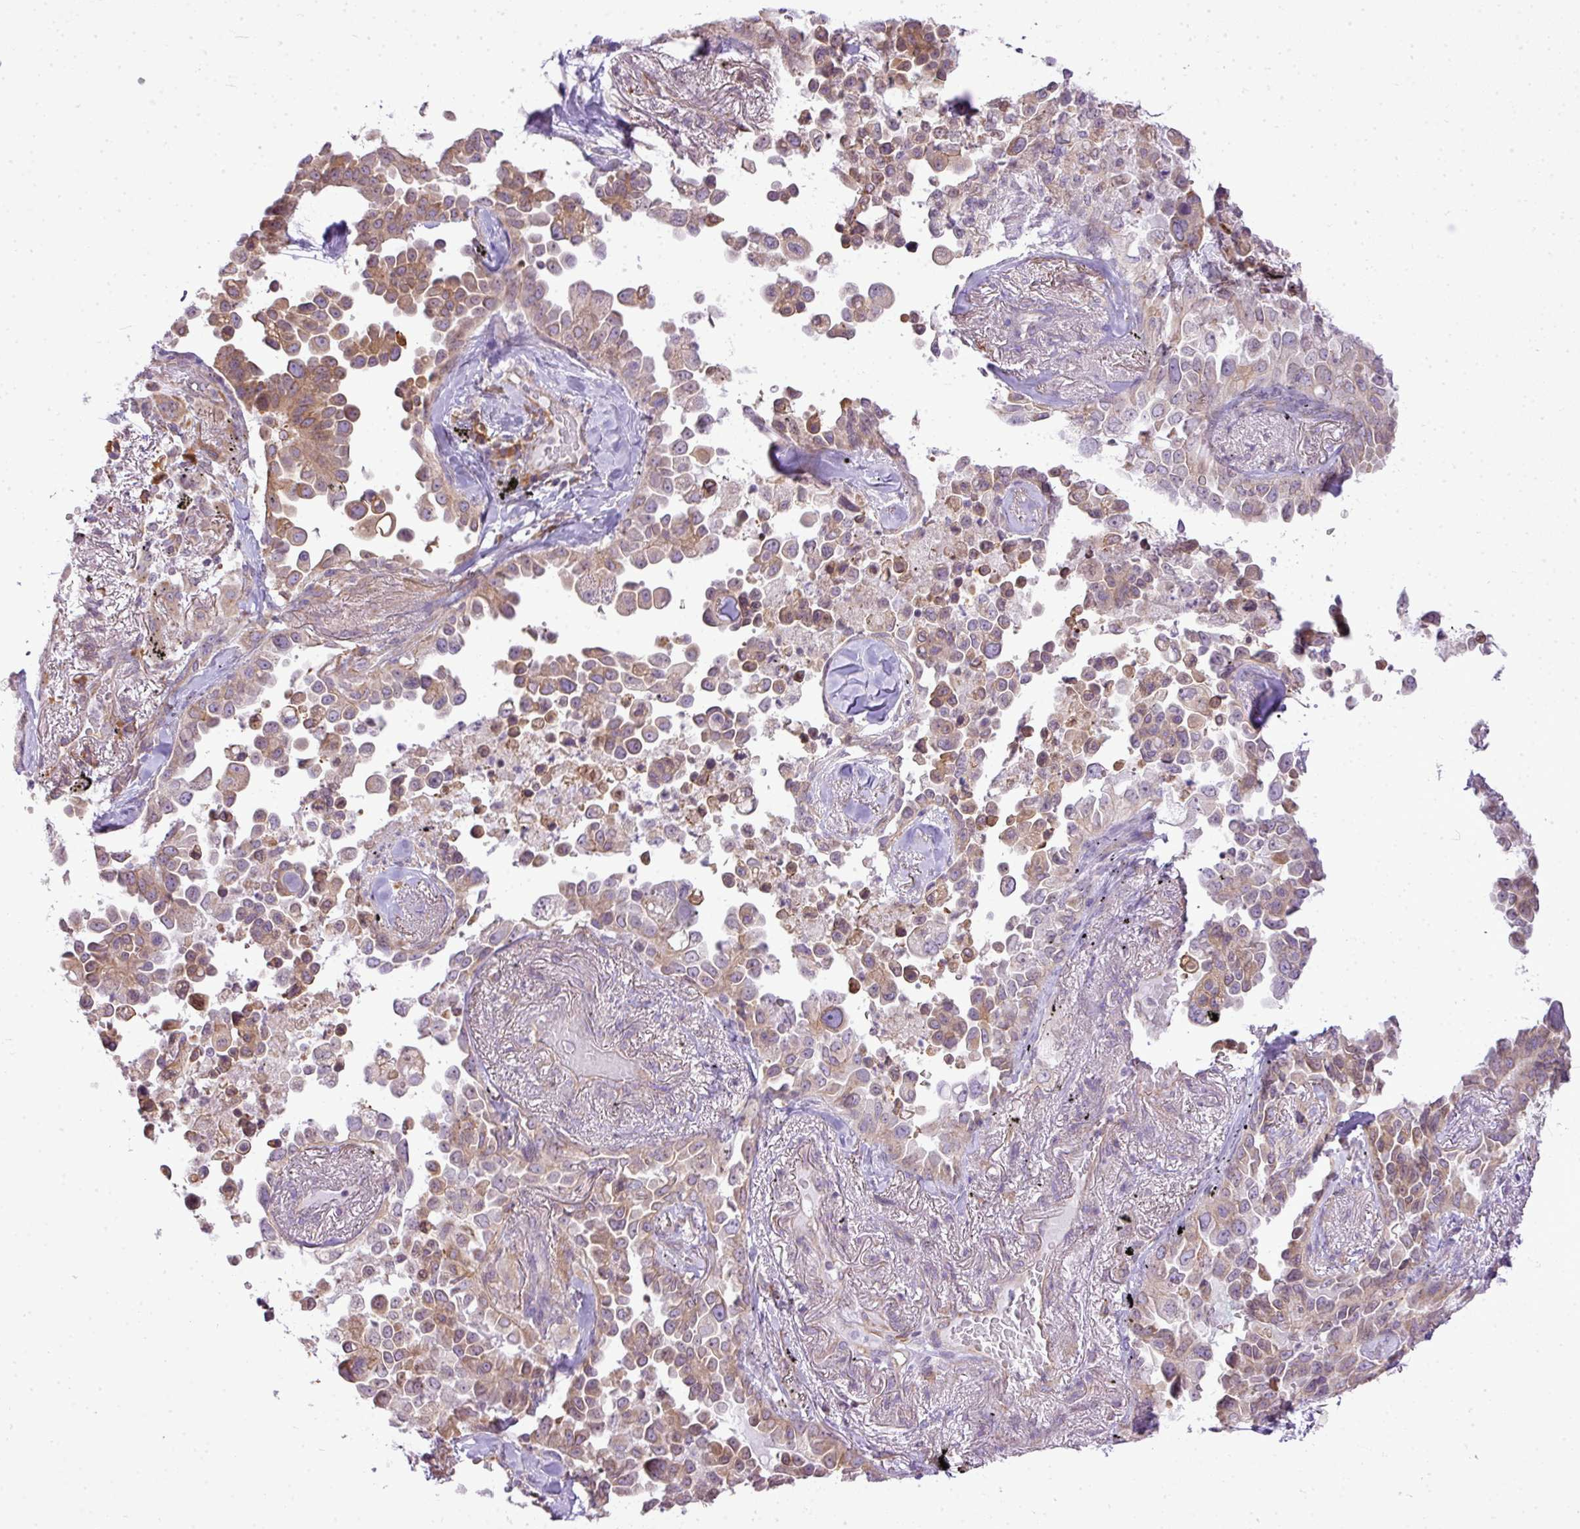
{"staining": {"intensity": "weak", "quantity": "25%-75%", "location": "cytoplasmic/membranous"}, "tissue": "lung cancer", "cell_type": "Tumor cells", "image_type": "cancer", "snomed": [{"axis": "morphology", "description": "Adenocarcinoma, NOS"}, {"axis": "topography", "description": "Lung"}], "caption": "Lung cancer (adenocarcinoma) stained for a protein displays weak cytoplasmic/membranous positivity in tumor cells.", "gene": "COX18", "patient": {"sex": "female", "age": 67}}